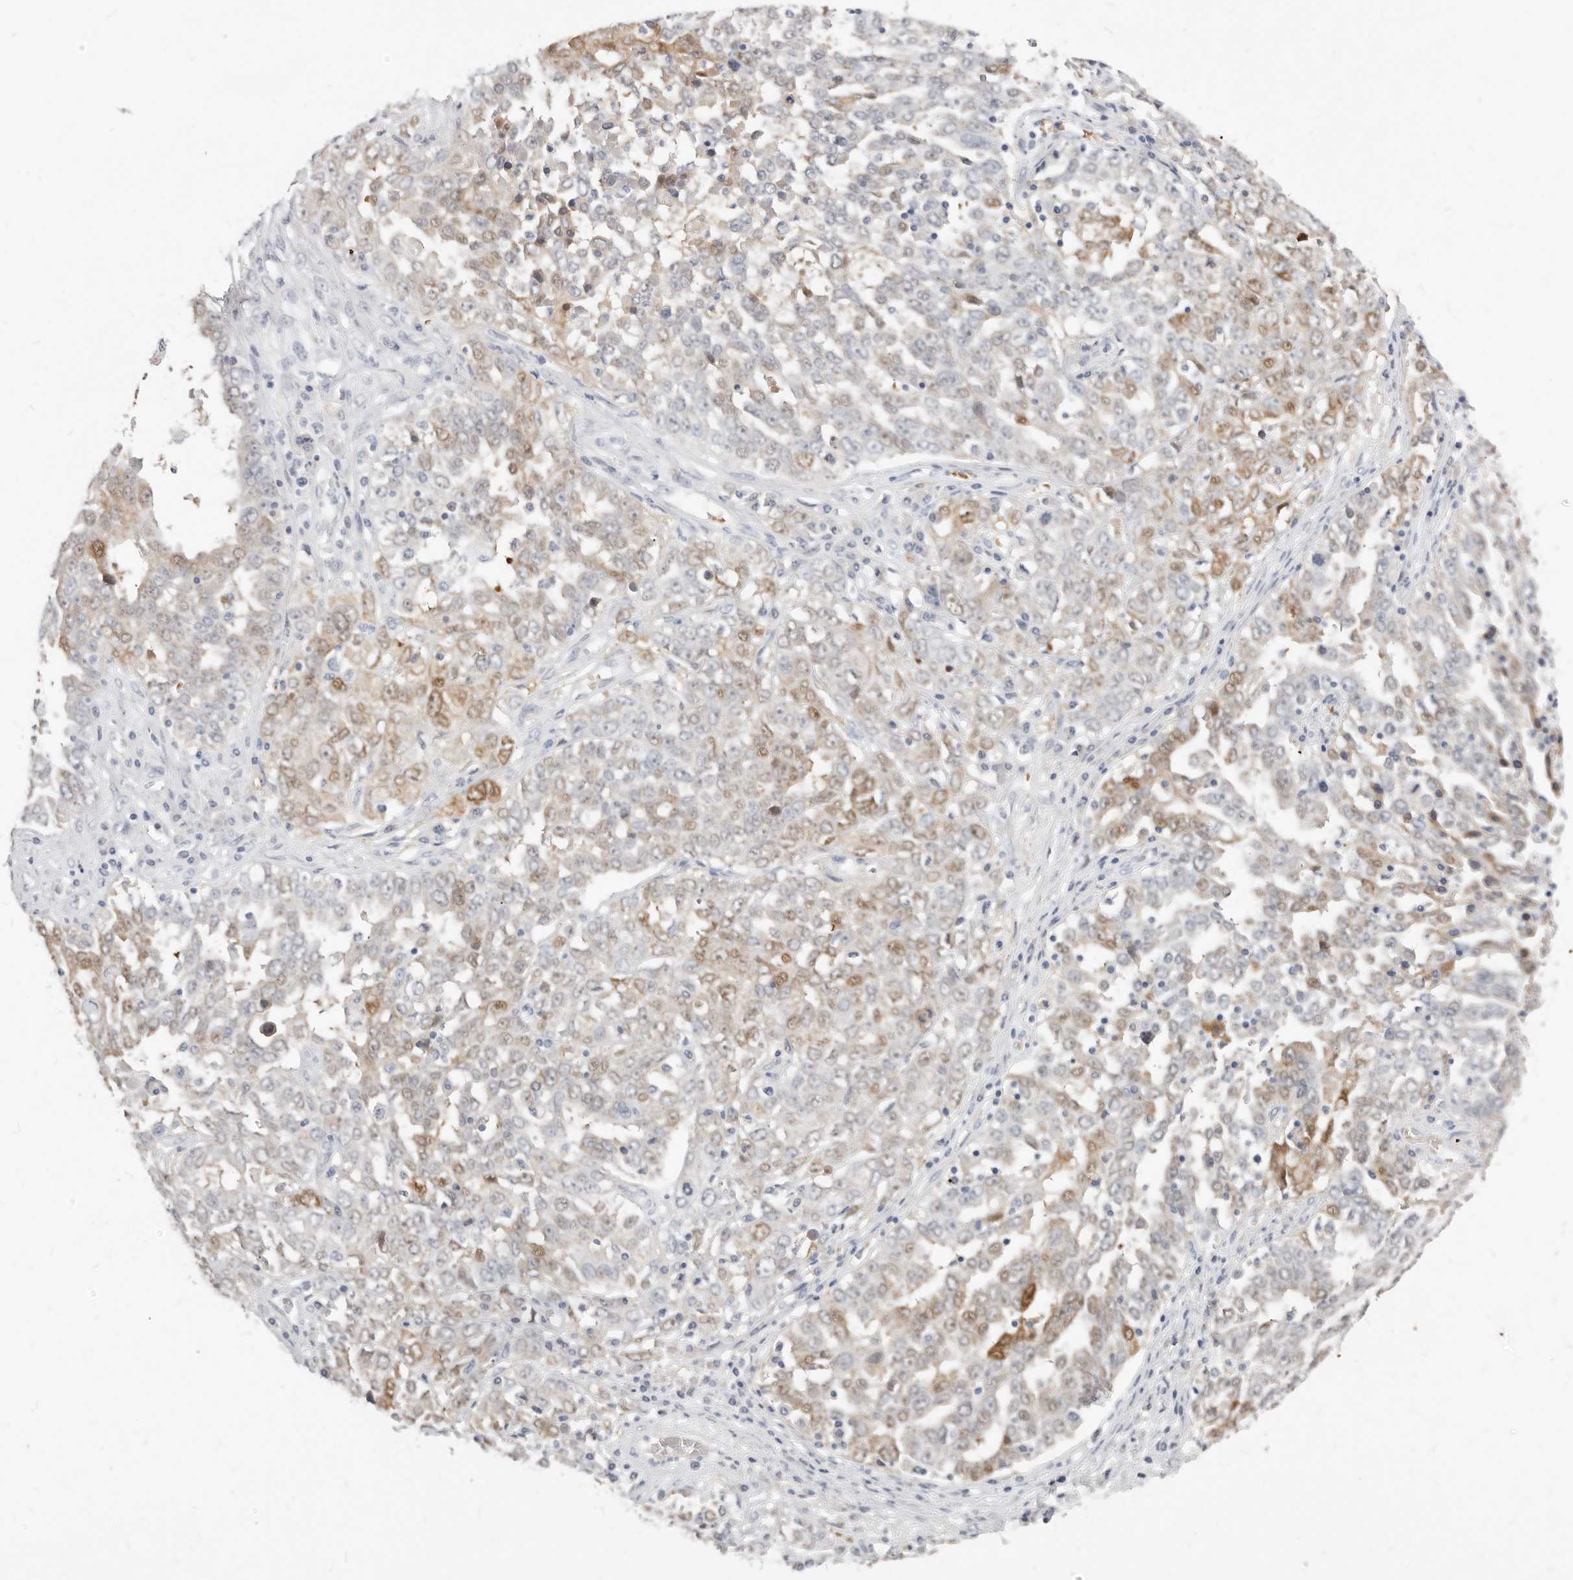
{"staining": {"intensity": "moderate", "quantity": "<25%", "location": "cytoplasmic/membranous,nuclear"}, "tissue": "ovarian cancer", "cell_type": "Tumor cells", "image_type": "cancer", "snomed": [{"axis": "morphology", "description": "Carcinoma, endometroid"}, {"axis": "topography", "description": "Ovary"}], "caption": "High-magnification brightfield microscopy of ovarian endometroid carcinoma stained with DAB (brown) and counterstained with hematoxylin (blue). tumor cells exhibit moderate cytoplasmic/membranous and nuclear staining is appreciated in approximately<25% of cells.", "gene": "TMEM63B", "patient": {"sex": "female", "age": 62}}